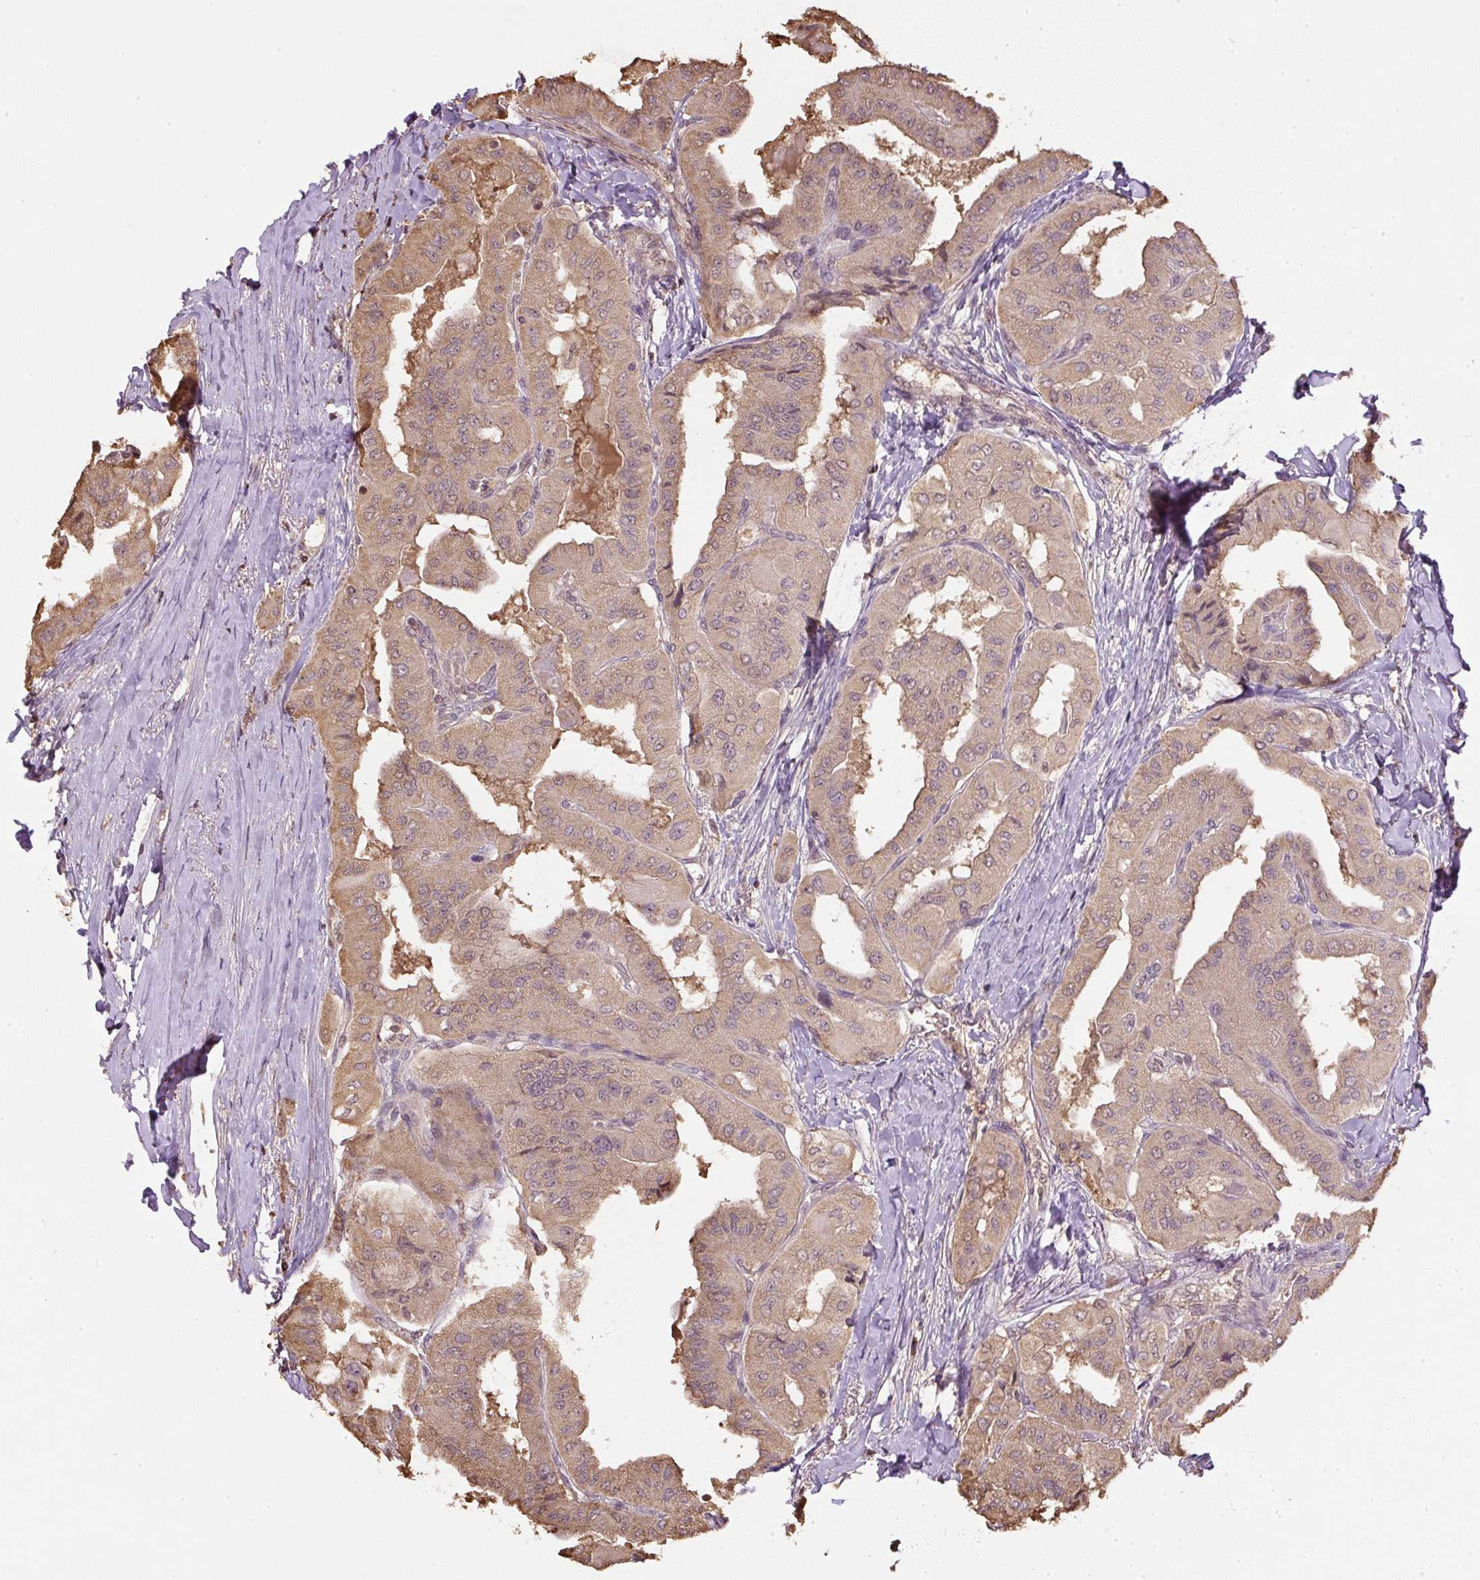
{"staining": {"intensity": "weak", "quantity": ">75%", "location": "cytoplasmic/membranous"}, "tissue": "thyroid cancer", "cell_type": "Tumor cells", "image_type": "cancer", "snomed": [{"axis": "morphology", "description": "Normal tissue, NOS"}, {"axis": "morphology", "description": "Papillary adenocarcinoma, NOS"}, {"axis": "topography", "description": "Thyroid gland"}], "caption": "This histopathology image reveals papillary adenocarcinoma (thyroid) stained with IHC to label a protein in brown. The cytoplasmic/membranous of tumor cells show weak positivity for the protein. Nuclei are counter-stained blue.", "gene": "TMEM170B", "patient": {"sex": "female", "age": 59}}